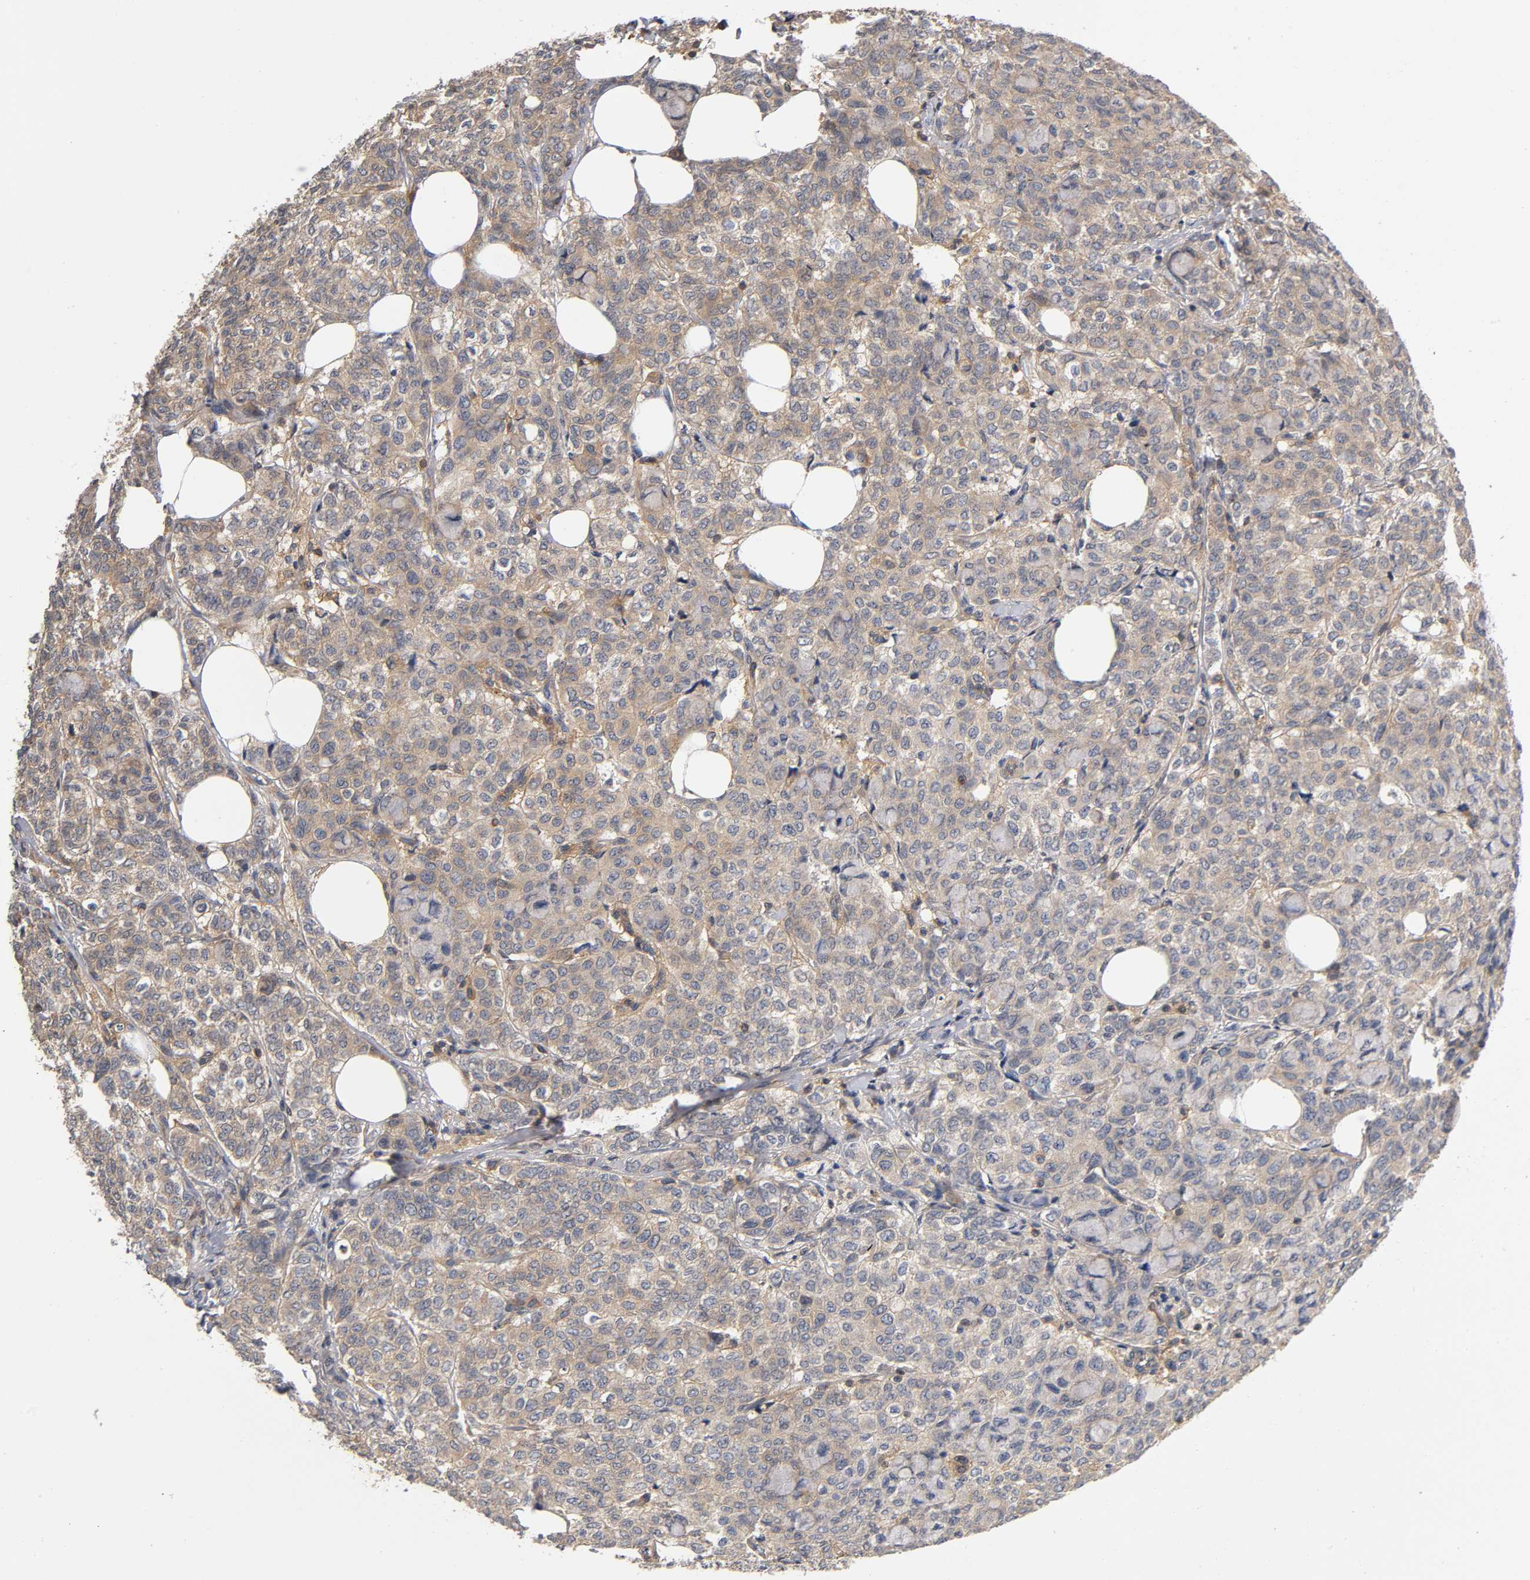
{"staining": {"intensity": "moderate", "quantity": ">75%", "location": "cytoplasmic/membranous"}, "tissue": "breast cancer", "cell_type": "Tumor cells", "image_type": "cancer", "snomed": [{"axis": "morphology", "description": "Lobular carcinoma"}, {"axis": "topography", "description": "Breast"}], "caption": "Breast cancer was stained to show a protein in brown. There is medium levels of moderate cytoplasmic/membranous expression in approximately >75% of tumor cells. (IHC, brightfield microscopy, high magnification).", "gene": "ACTR2", "patient": {"sex": "female", "age": 60}}